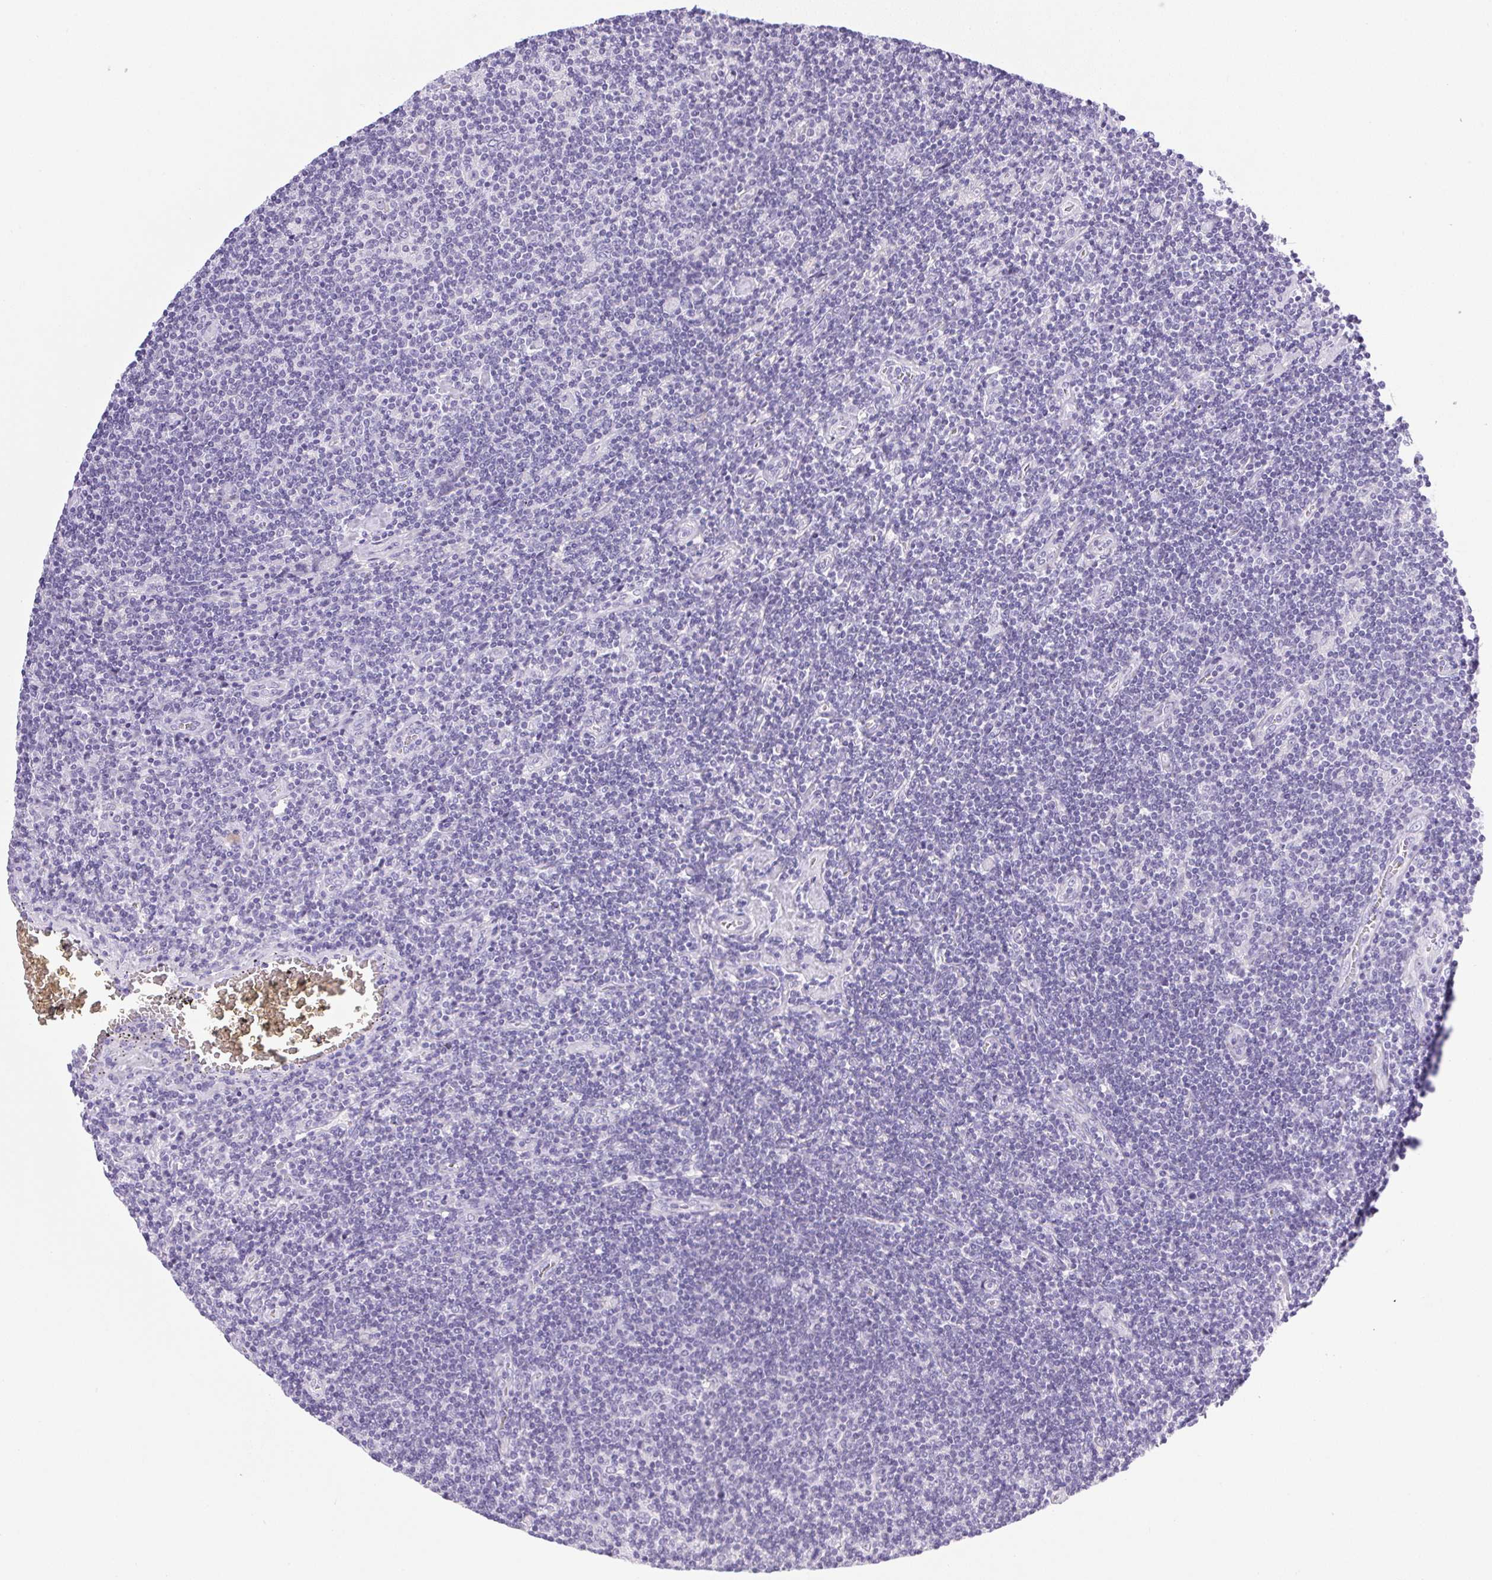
{"staining": {"intensity": "negative", "quantity": "none", "location": "none"}, "tissue": "lymphoma", "cell_type": "Tumor cells", "image_type": "cancer", "snomed": [{"axis": "morphology", "description": "Hodgkin's disease, NOS"}, {"axis": "topography", "description": "Lymph node"}], "caption": "A high-resolution image shows IHC staining of lymphoma, which demonstrates no significant staining in tumor cells. (DAB (3,3'-diaminobenzidine) immunohistochemistry (IHC), high magnification).", "gene": "ATP6V0A4", "patient": {"sex": "male", "age": 40}}